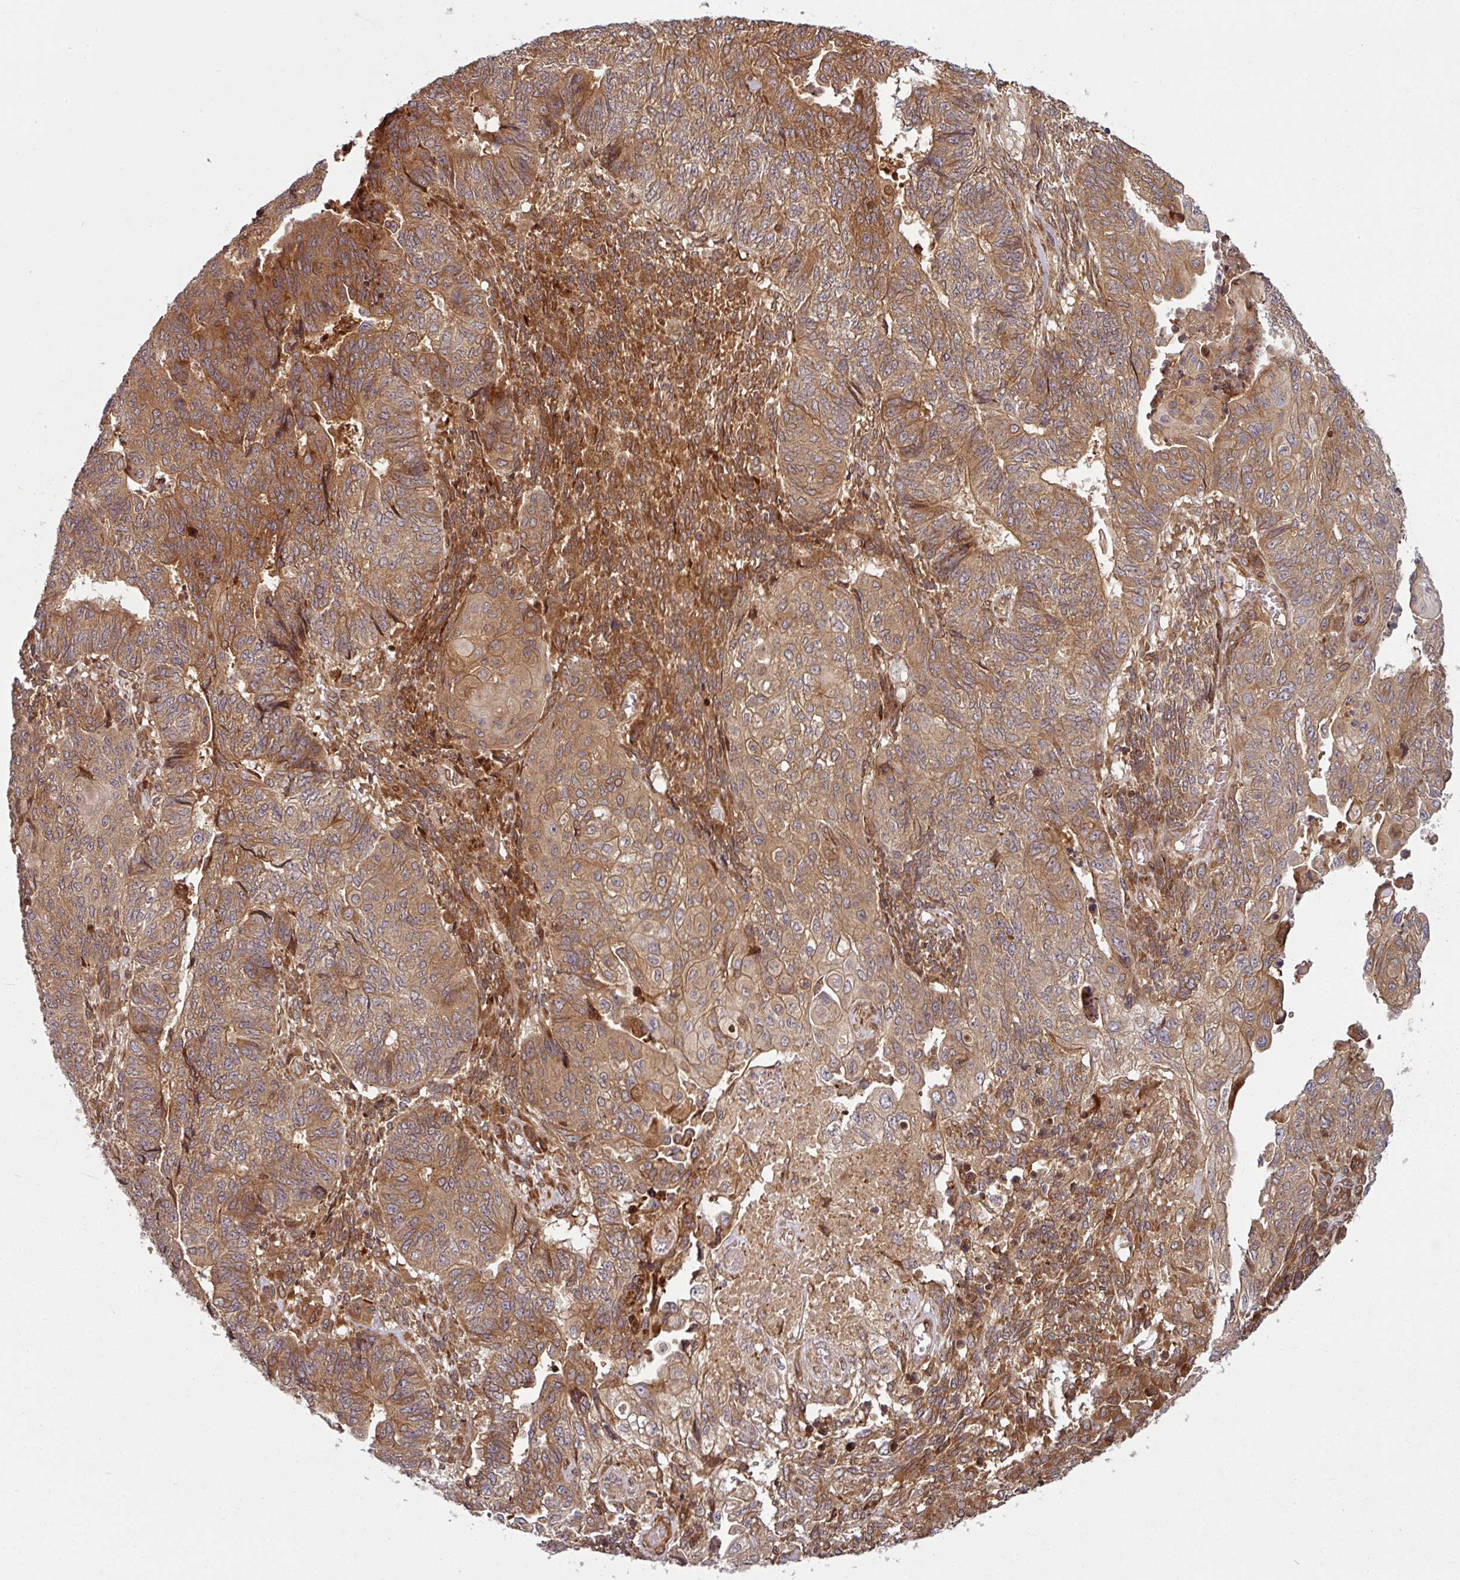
{"staining": {"intensity": "moderate", "quantity": ">75%", "location": "cytoplasmic/membranous"}, "tissue": "endometrial cancer", "cell_type": "Tumor cells", "image_type": "cancer", "snomed": [{"axis": "morphology", "description": "Adenocarcinoma, NOS"}, {"axis": "topography", "description": "Endometrium"}], "caption": "This is an image of immunohistochemistry (IHC) staining of adenocarcinoma (endometrial), which shows moderate positivity in the cytoplasmic/membranous of tumor cells.", "gene": "RAB5A", "patient": {"sex": "female", "age": 32}}